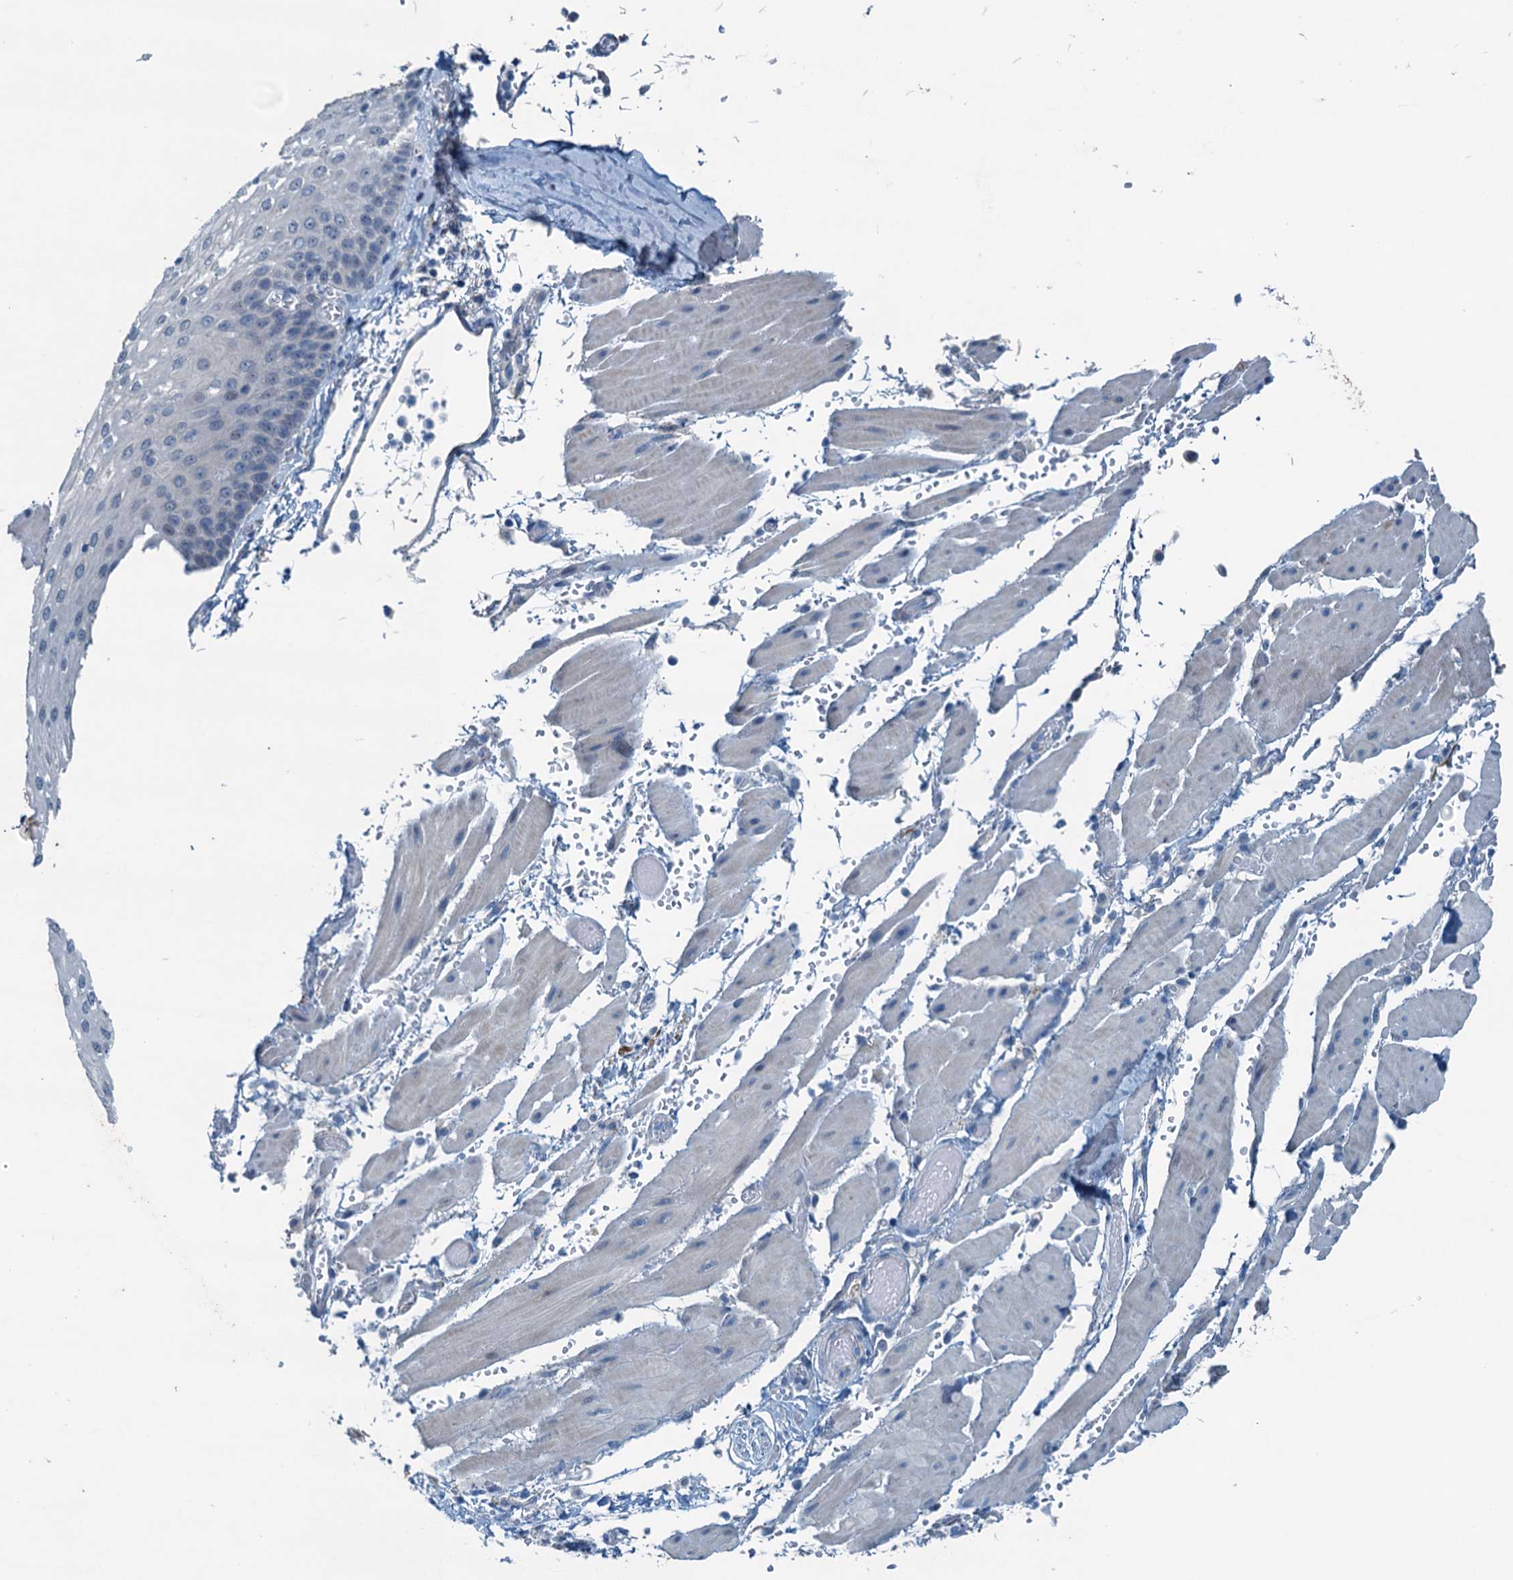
{"staining": {"intensity": "negative", "quantity": "none", "location": "none"}, "tissue": "esophagus", "cell_type": "Squamous epithelial cells", "image_type": "normal", "snomed": [{"axis": "morphology", "description": "Normal tissue, NOS"}, {"axis": "topography", "description": "Esophagus"}], "caption": "An image of esophagus stained for a protein demonstrates no brown staining in squamous epithelial cells. The staining is performed using DAB brown chromogen with nuclei counter-stained in using hematoxylin.", "gene": "CBLIF", "patient": {"sex": "male", "age": 81}}